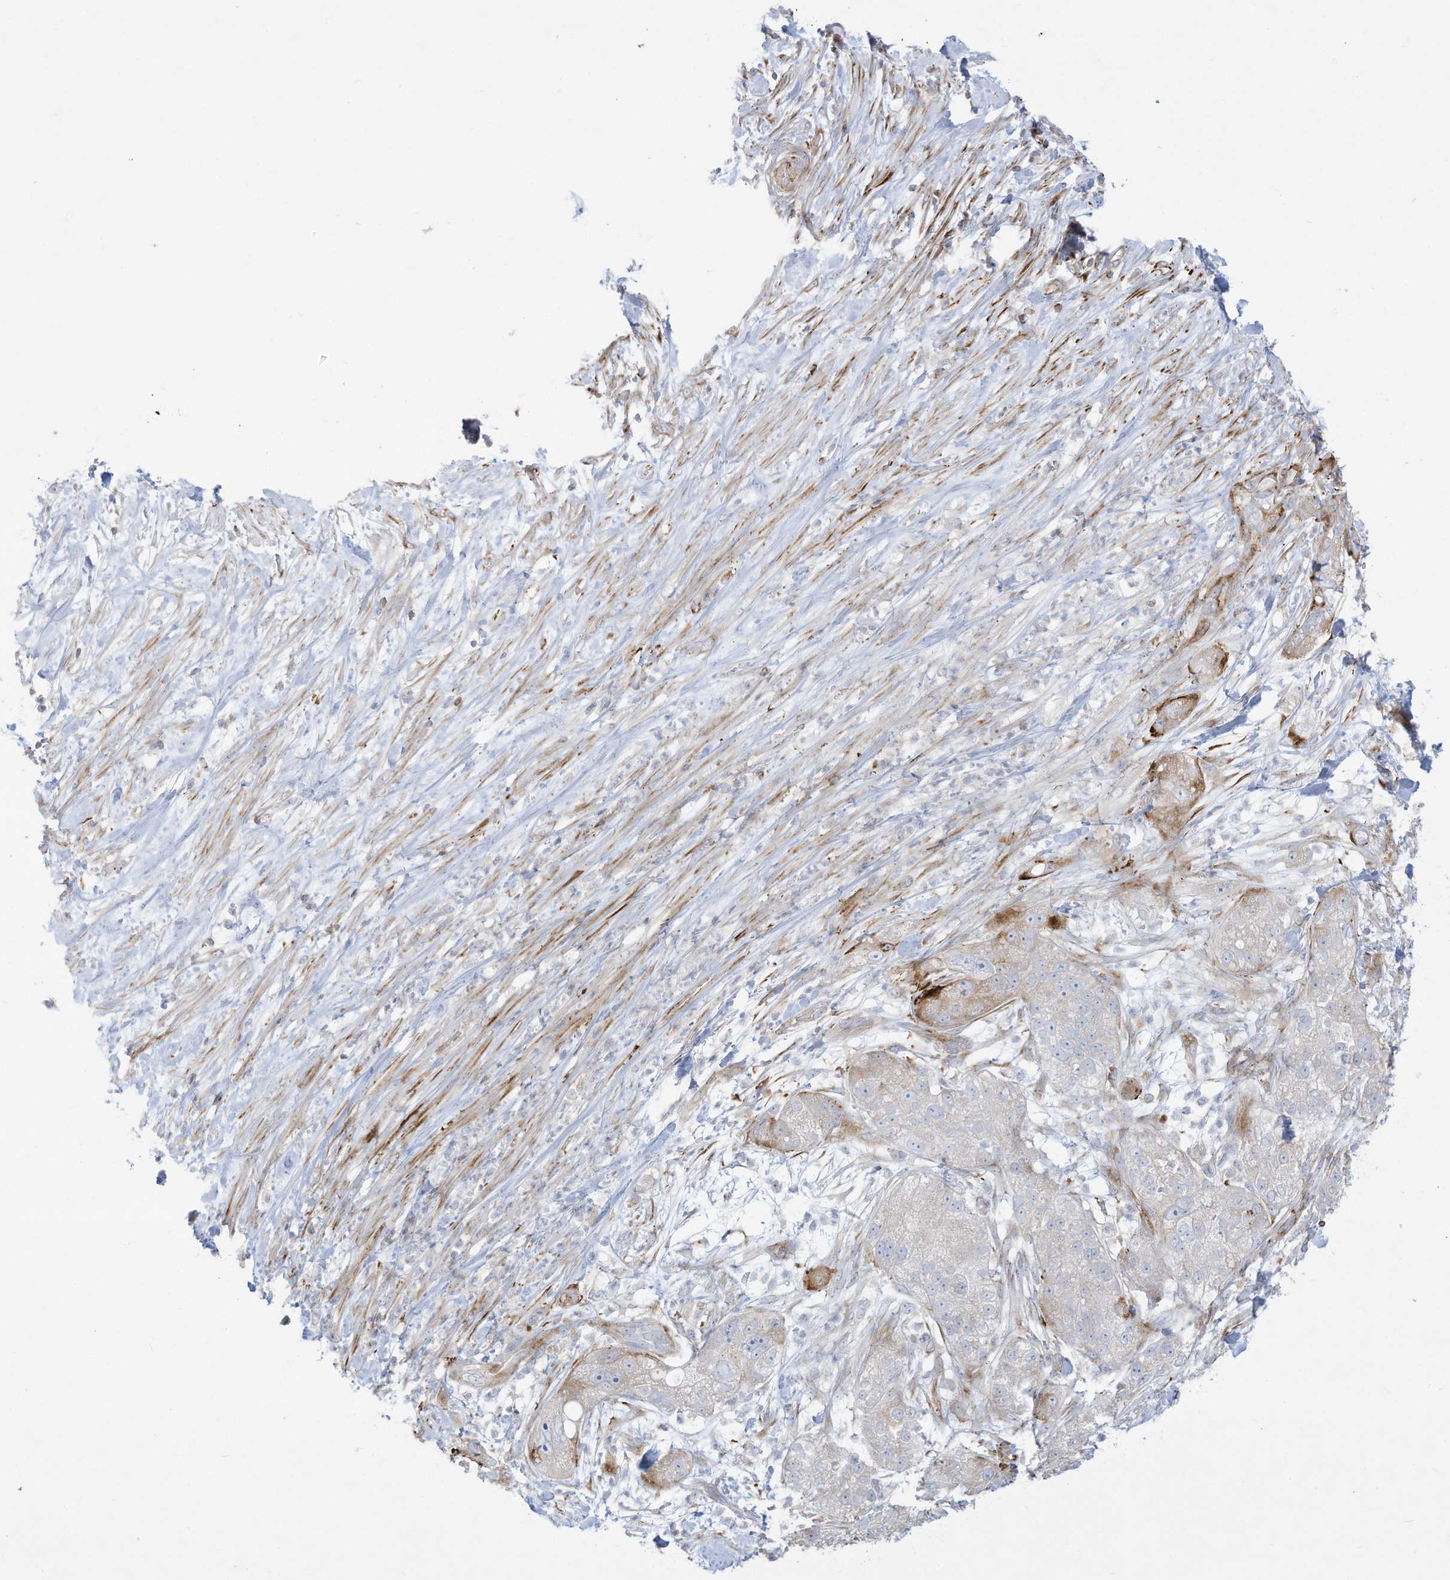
{"staining": {"intensity": "moderate", "quantity": "<25%", "location": "cytoplasmic/membranous"}, "tissue": "pancreatic cancer", "cell_type": "Tumor cells", "image_type": "cancer", "snomed": [{"axis": "morphology", "description": "Adenocarcinoma, NOS"}, {"axis": "topography", "description": "Pancreas"}], "caption": "Pancreatic cancer tissue displays moderate cytoplasmic/membranous expression in about <25% of tumor cells, visualized by immunohistochemistry.", "gene": "THNSL2", "patient": {"sex": "female", "age": 78}}